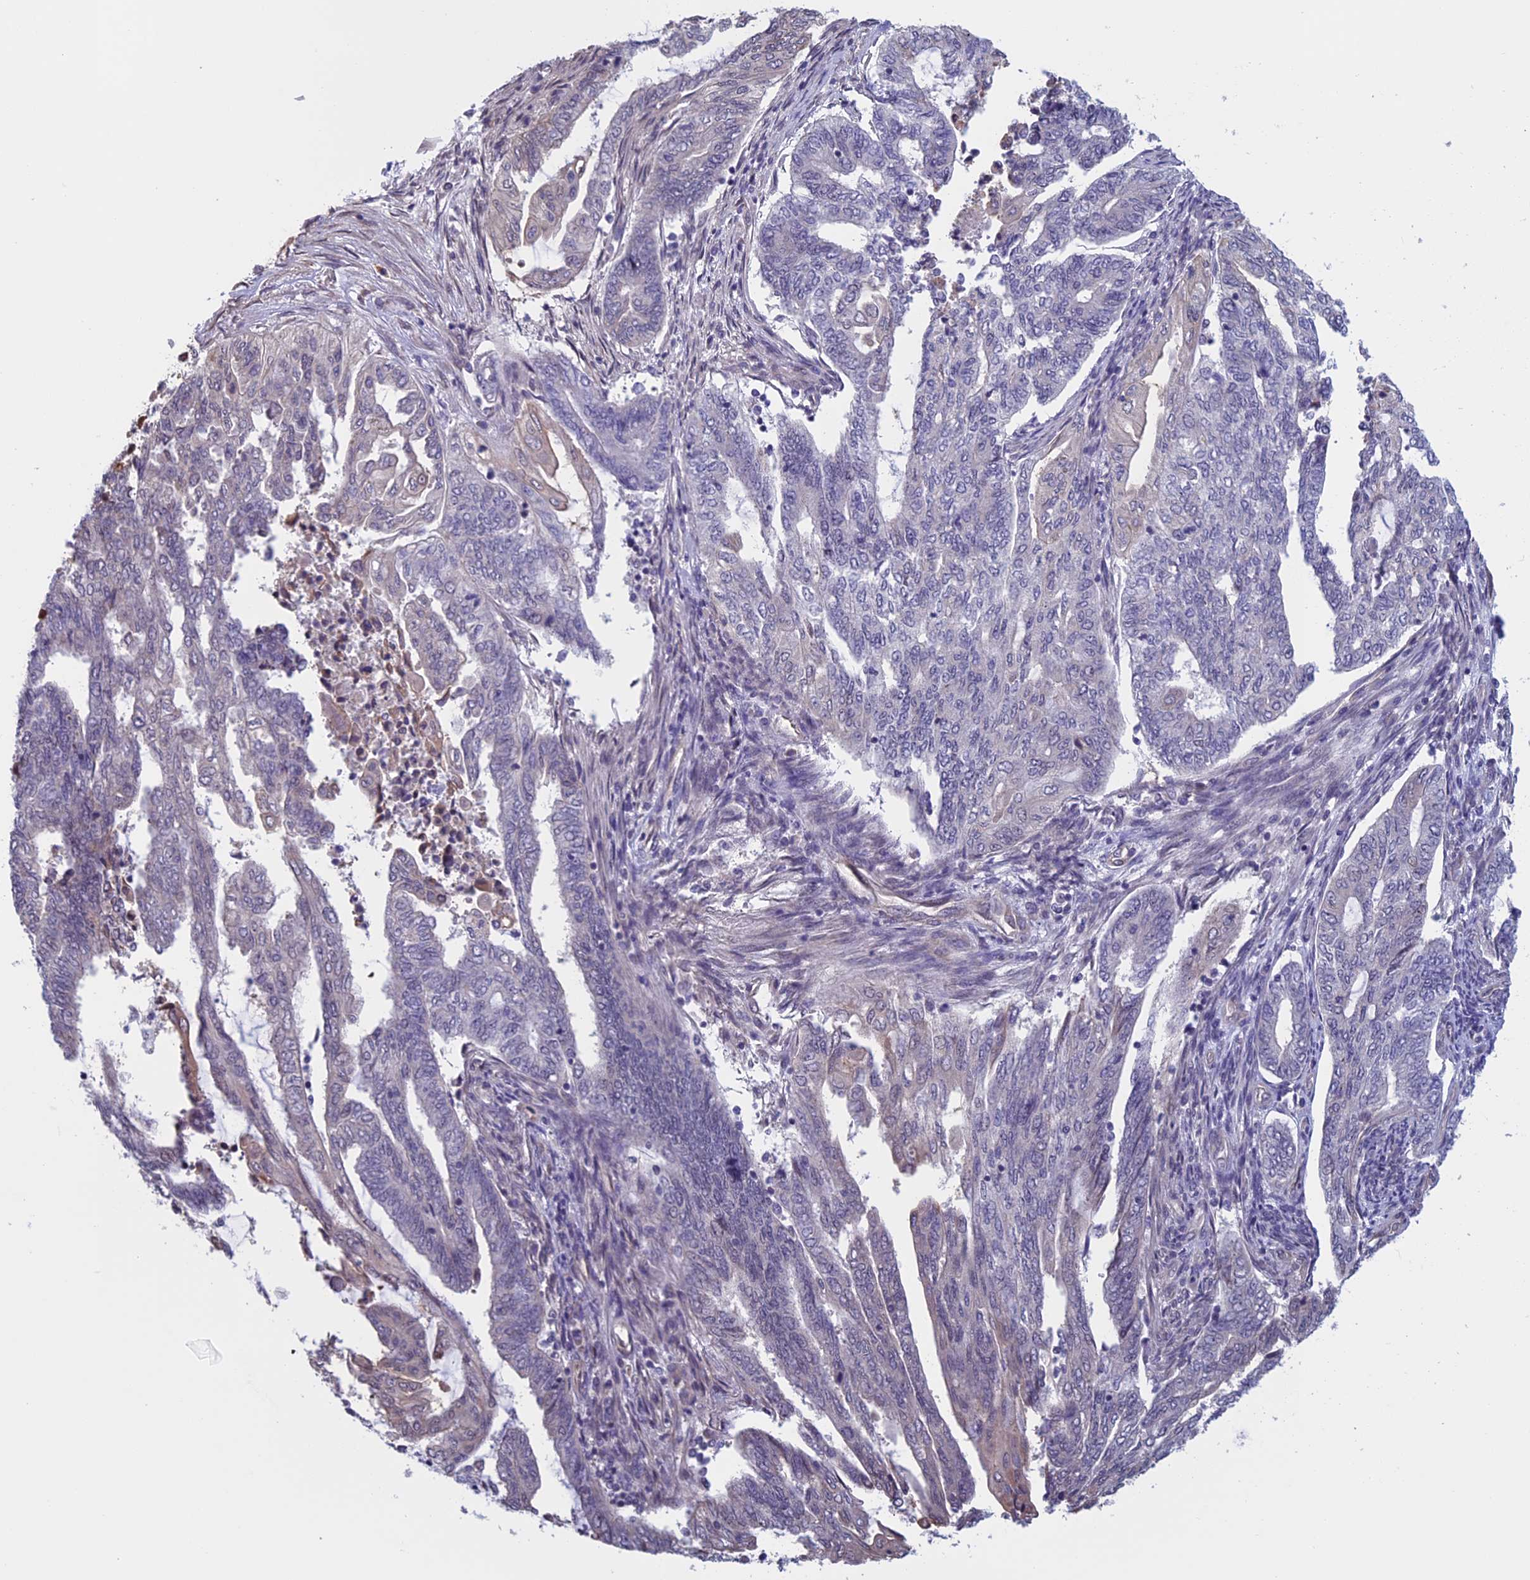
{"staining": {"intensity": "negative", "quantity": "none", "location": "none"}, "tissue": "endometrial cancer", "cell_type": "Tumor cells", "image_type": "cancer", "snomed": [{"axis": "morphology", "description": "Adenocarcinoma, NOS"}, {"axis": "topography", "description": "Uterus"}, {"axis": "topography", "description": "Endometrium"}], "caption": "Tumor cells are negative for protein expression in human endometrial cancer. (Immunohistochemistry (ihc), brightfield microscopy, high magnification).", "gene": "SLC1A6", "patient": {"sex": "female", "age": 70}}